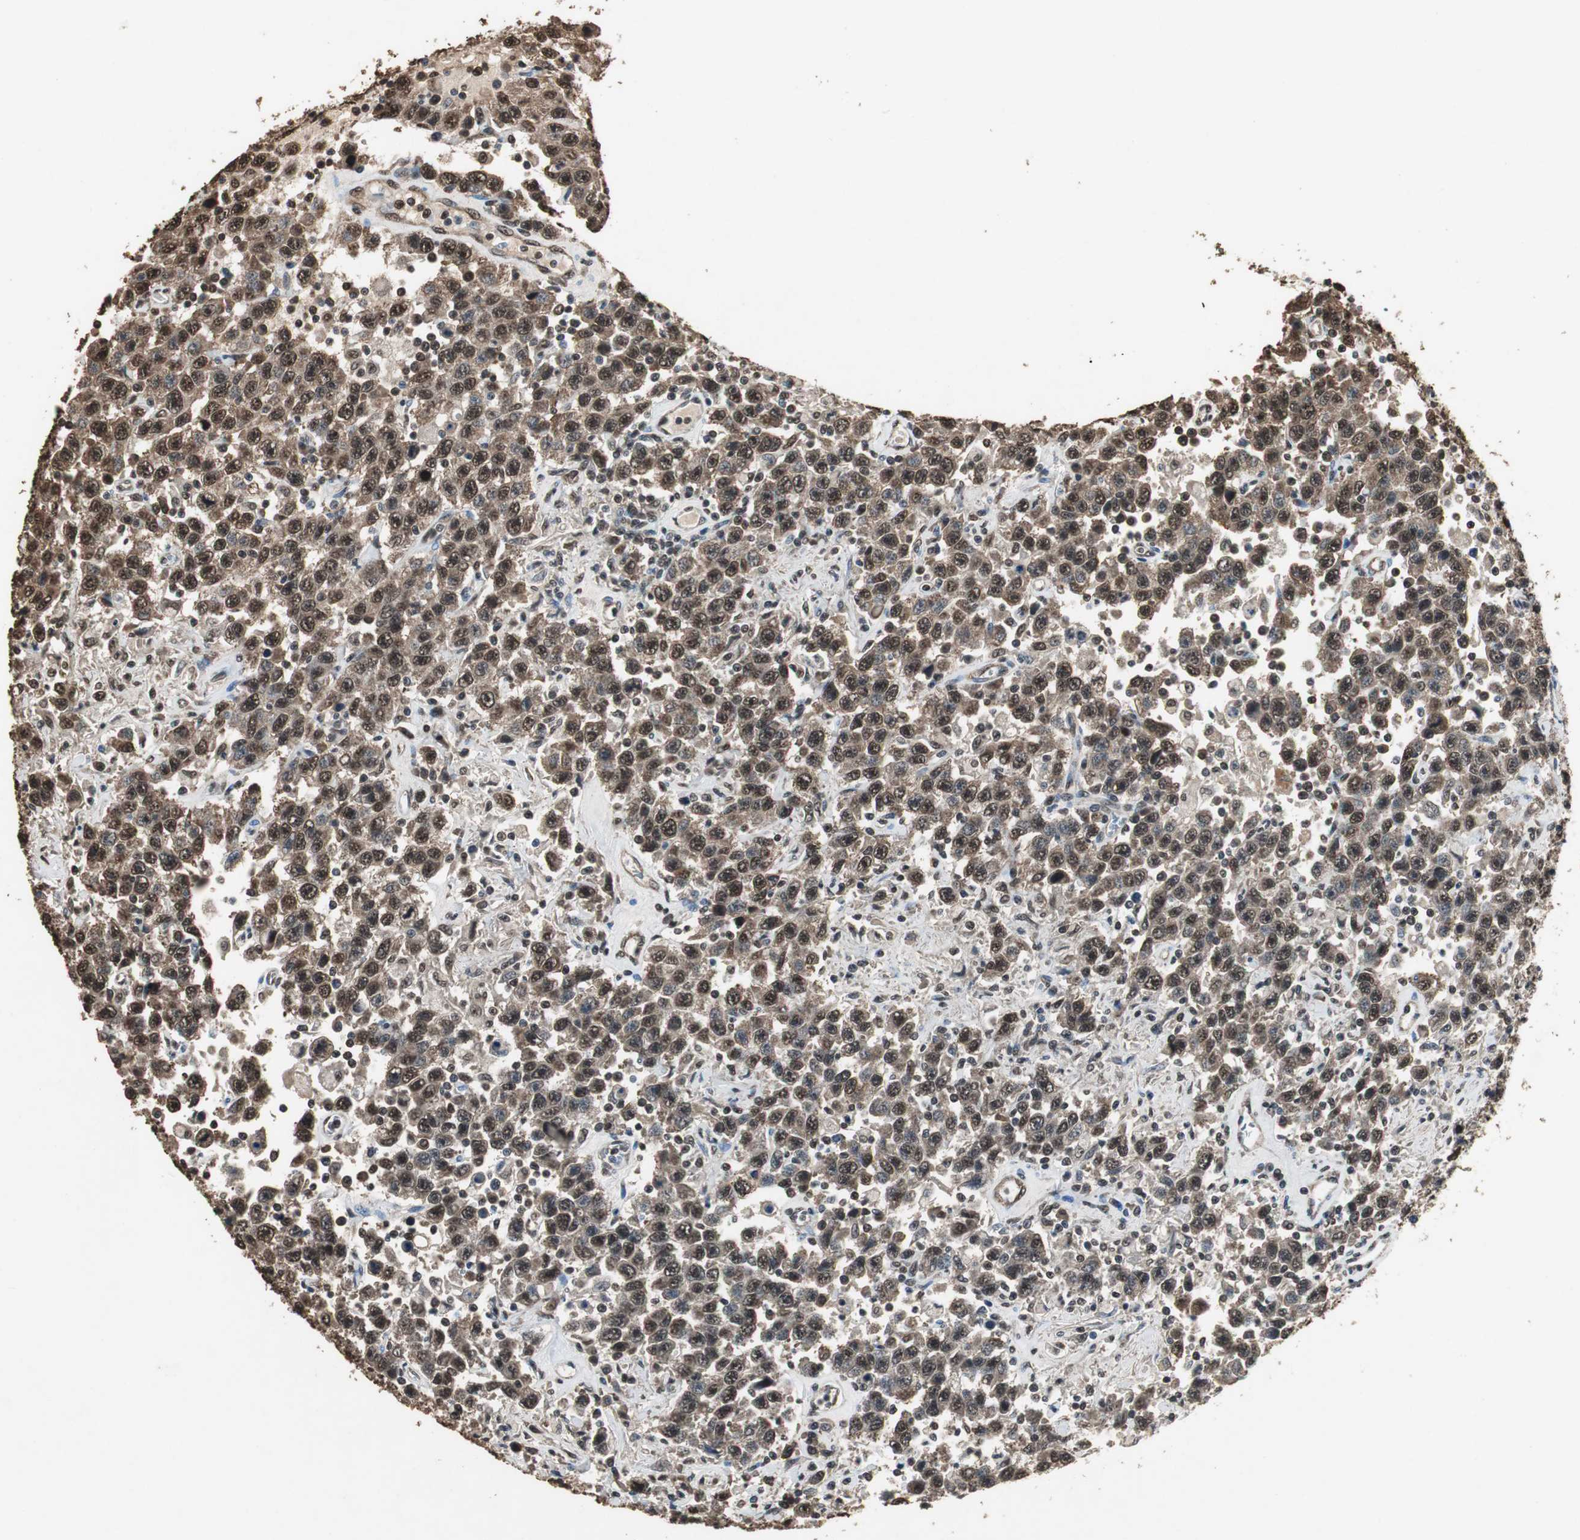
{"staining": {"intensity": "strong", "quantity": ">75%", "location": "cytoplasmic/membranous,nuclear"}, "tissue": "testis cancer", "cell_type": "Tumor cells", "image_type": "cancer", "snomed": [{"axis": "morphology", "description": "Seminoma, NOS"}, {"axis": "topography", "description": "Testis"}], "caption": "DAB immunohistochemical staining of seminoma (testis) exhibits strong cytoplasmic/membranous and nuclear protein expression in approximately >75% of tumor cells.", "gene": "PPP1R13B", "patient": {"sex": "male", "age": 41}}